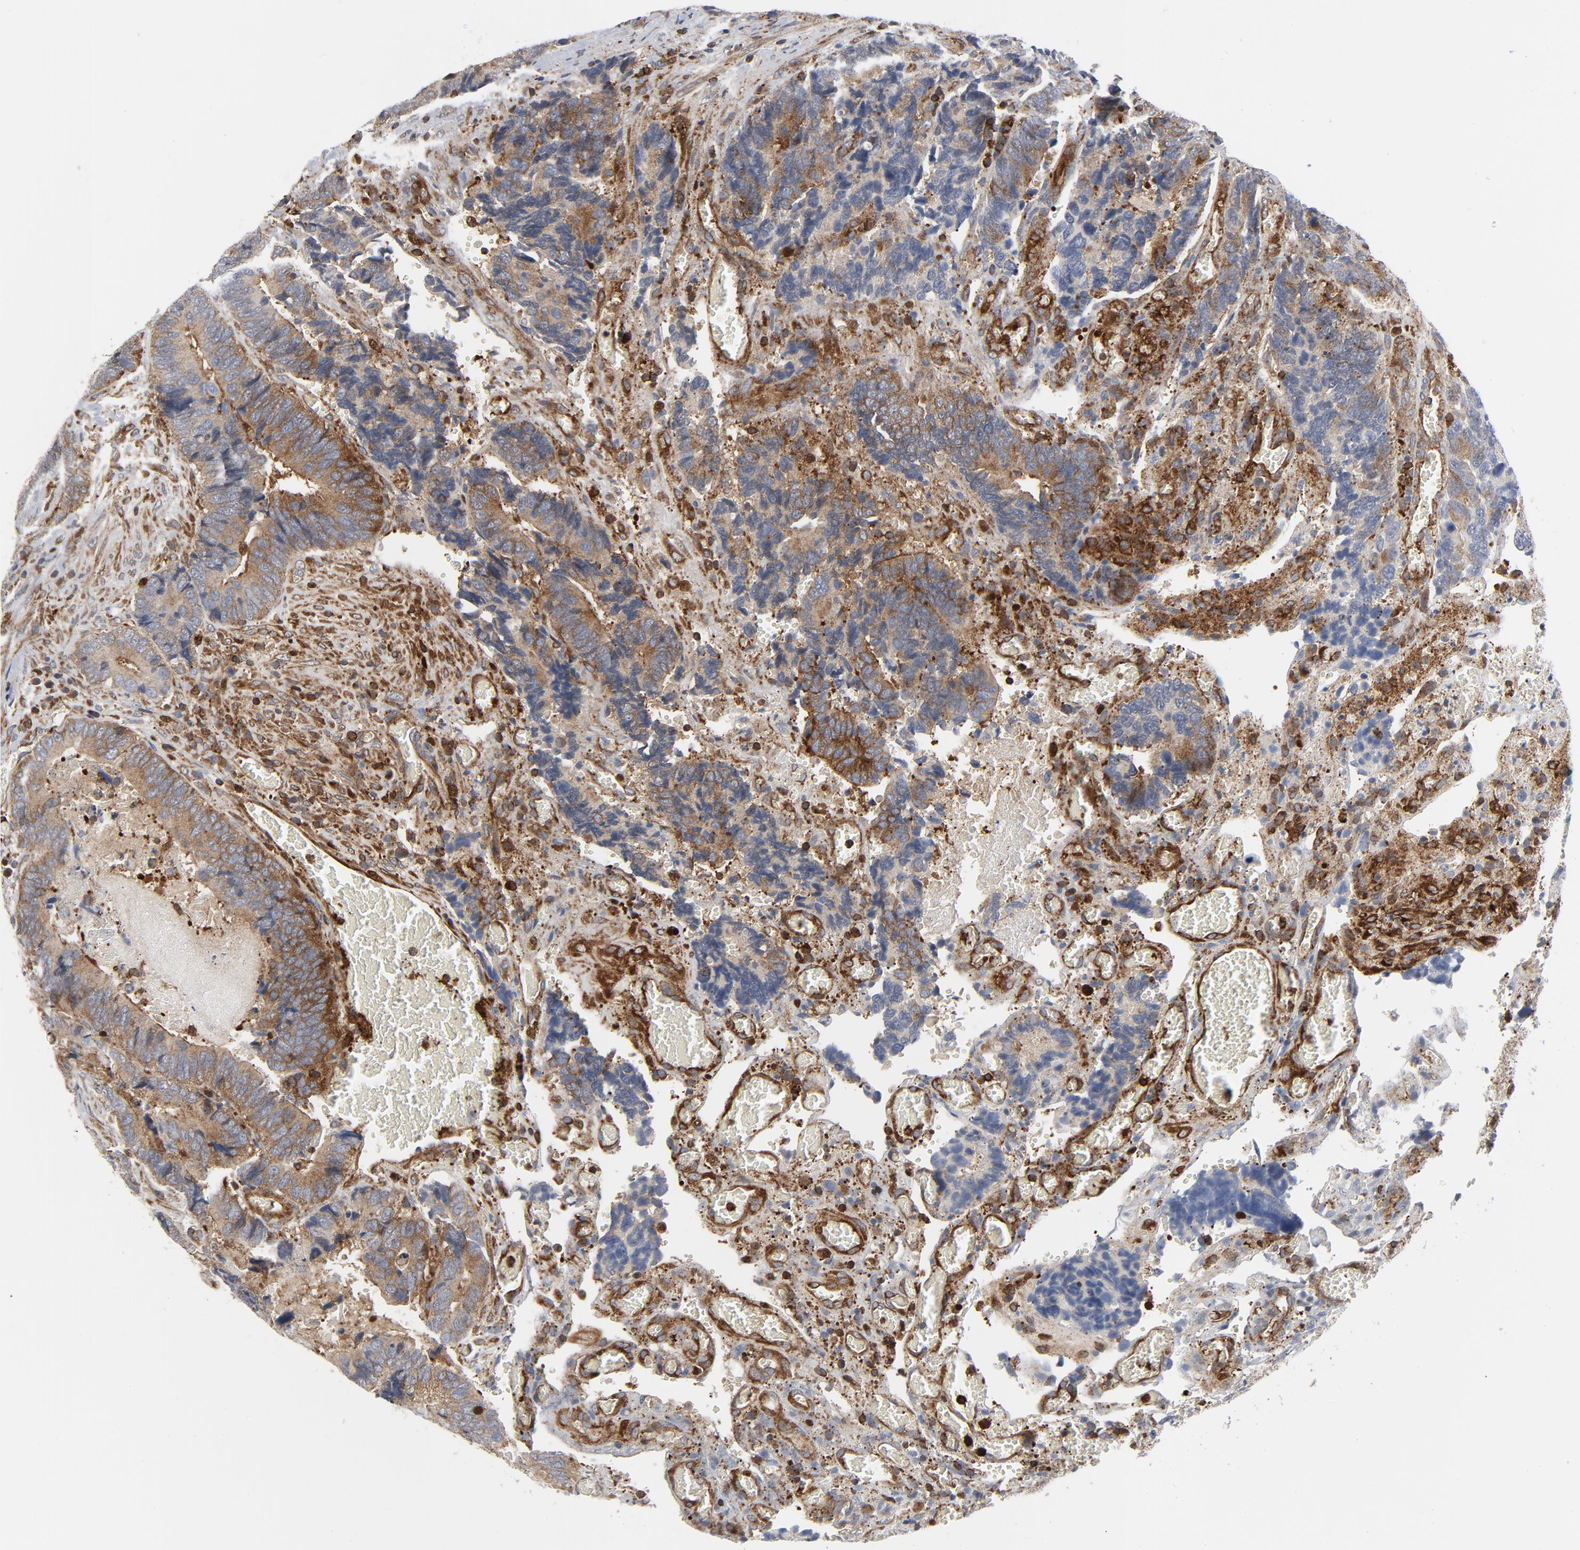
{"staining": {"intensity": "moderate", "quantity": ">75%", "location": "cytoplasmic/membranous"}, "tissue": "colorectal cancer", "cell_type": "Tumor cells", "image_type": "cancer", "snomed": [{"axis": "morphology", "description": "Adenocarcinoma, NOS"}, {"axis": "topography", "description": "Colon"}], "caption": "A histopathology image of human colorectal cancer stained for a protein shows moderate cytoplasmic/membranous brown staining in tumor cells. (brown staining indicates protein expression, while blue staining denotes nuclei).", "gene": "YES1", "patient": {"sex": "male", "age": 72}}